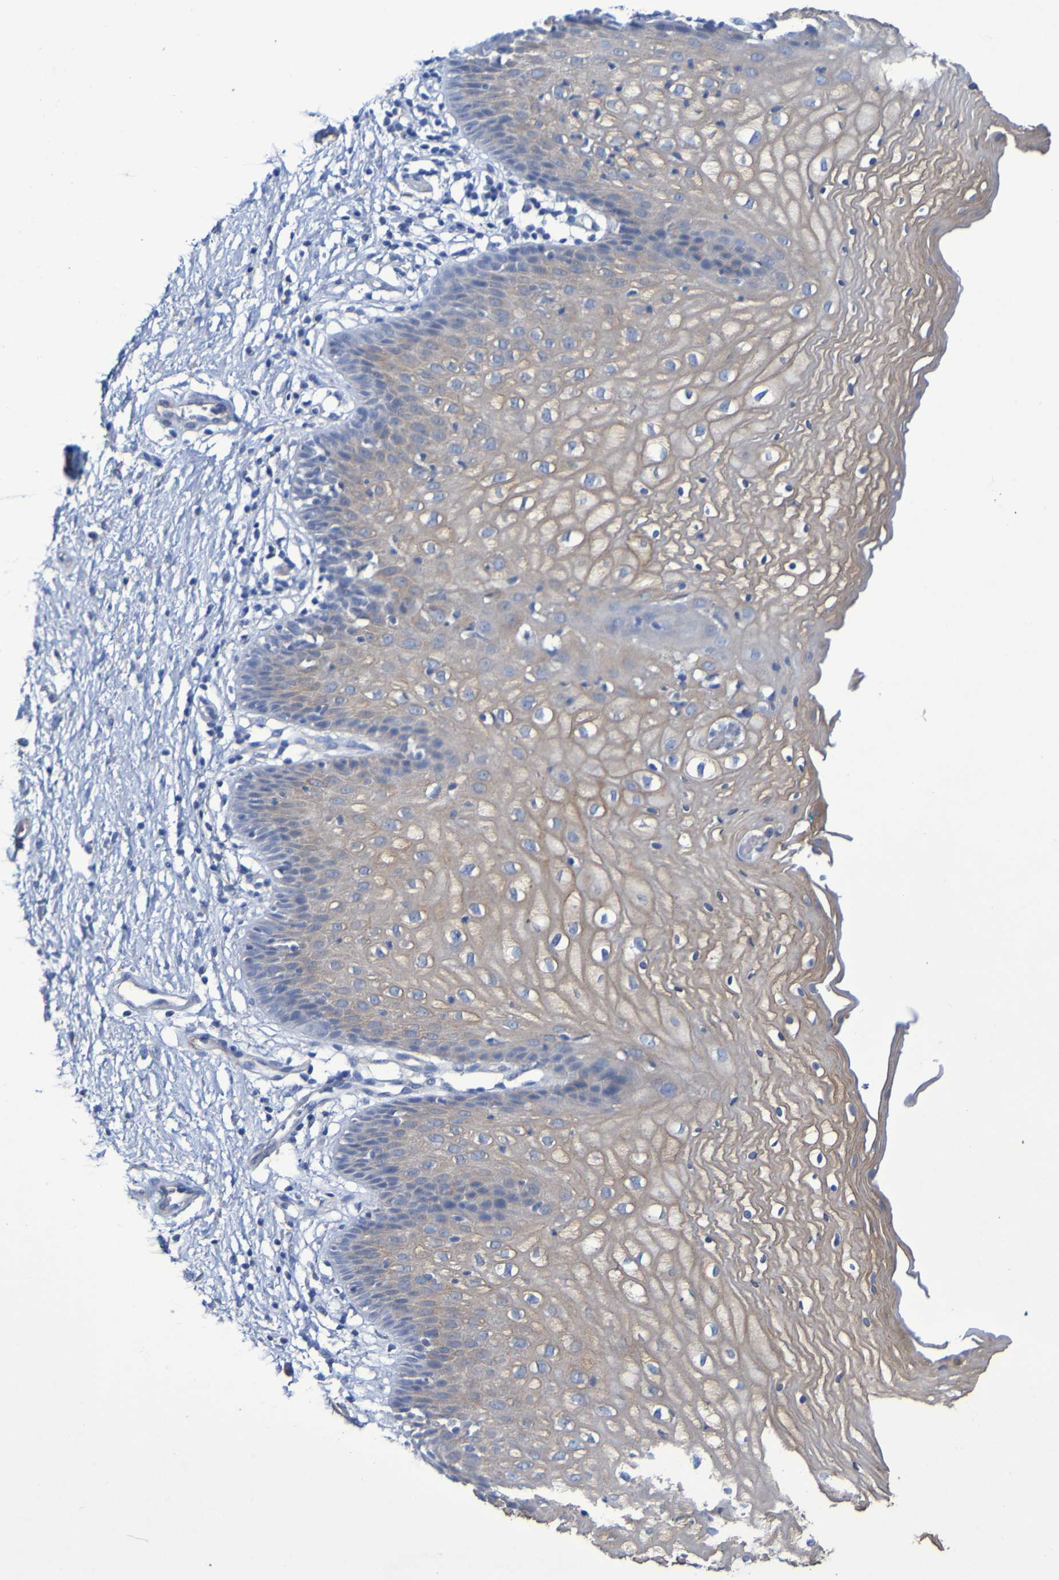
{"staining": {"intensity": "moderate", "quantity": ">75%", "location": "cytoplasmic/membranous"}, "tissue": "vagina", "cell_type": "Squamous epithelial cells", "image_type": "normal", "snomed": [{"axis": "morphology", "description": "Normal tissue, NOS"}, {"axis": "topography", "description": "Vagina"}], "caption": "Human vagina stained with a brown dye reveals moderate cytoplasmic/membranous positive positivity in about >75% of squamous epithelial cells.", "gene": "SRPRB", "patient": {"sex": "female", "age": 34}}